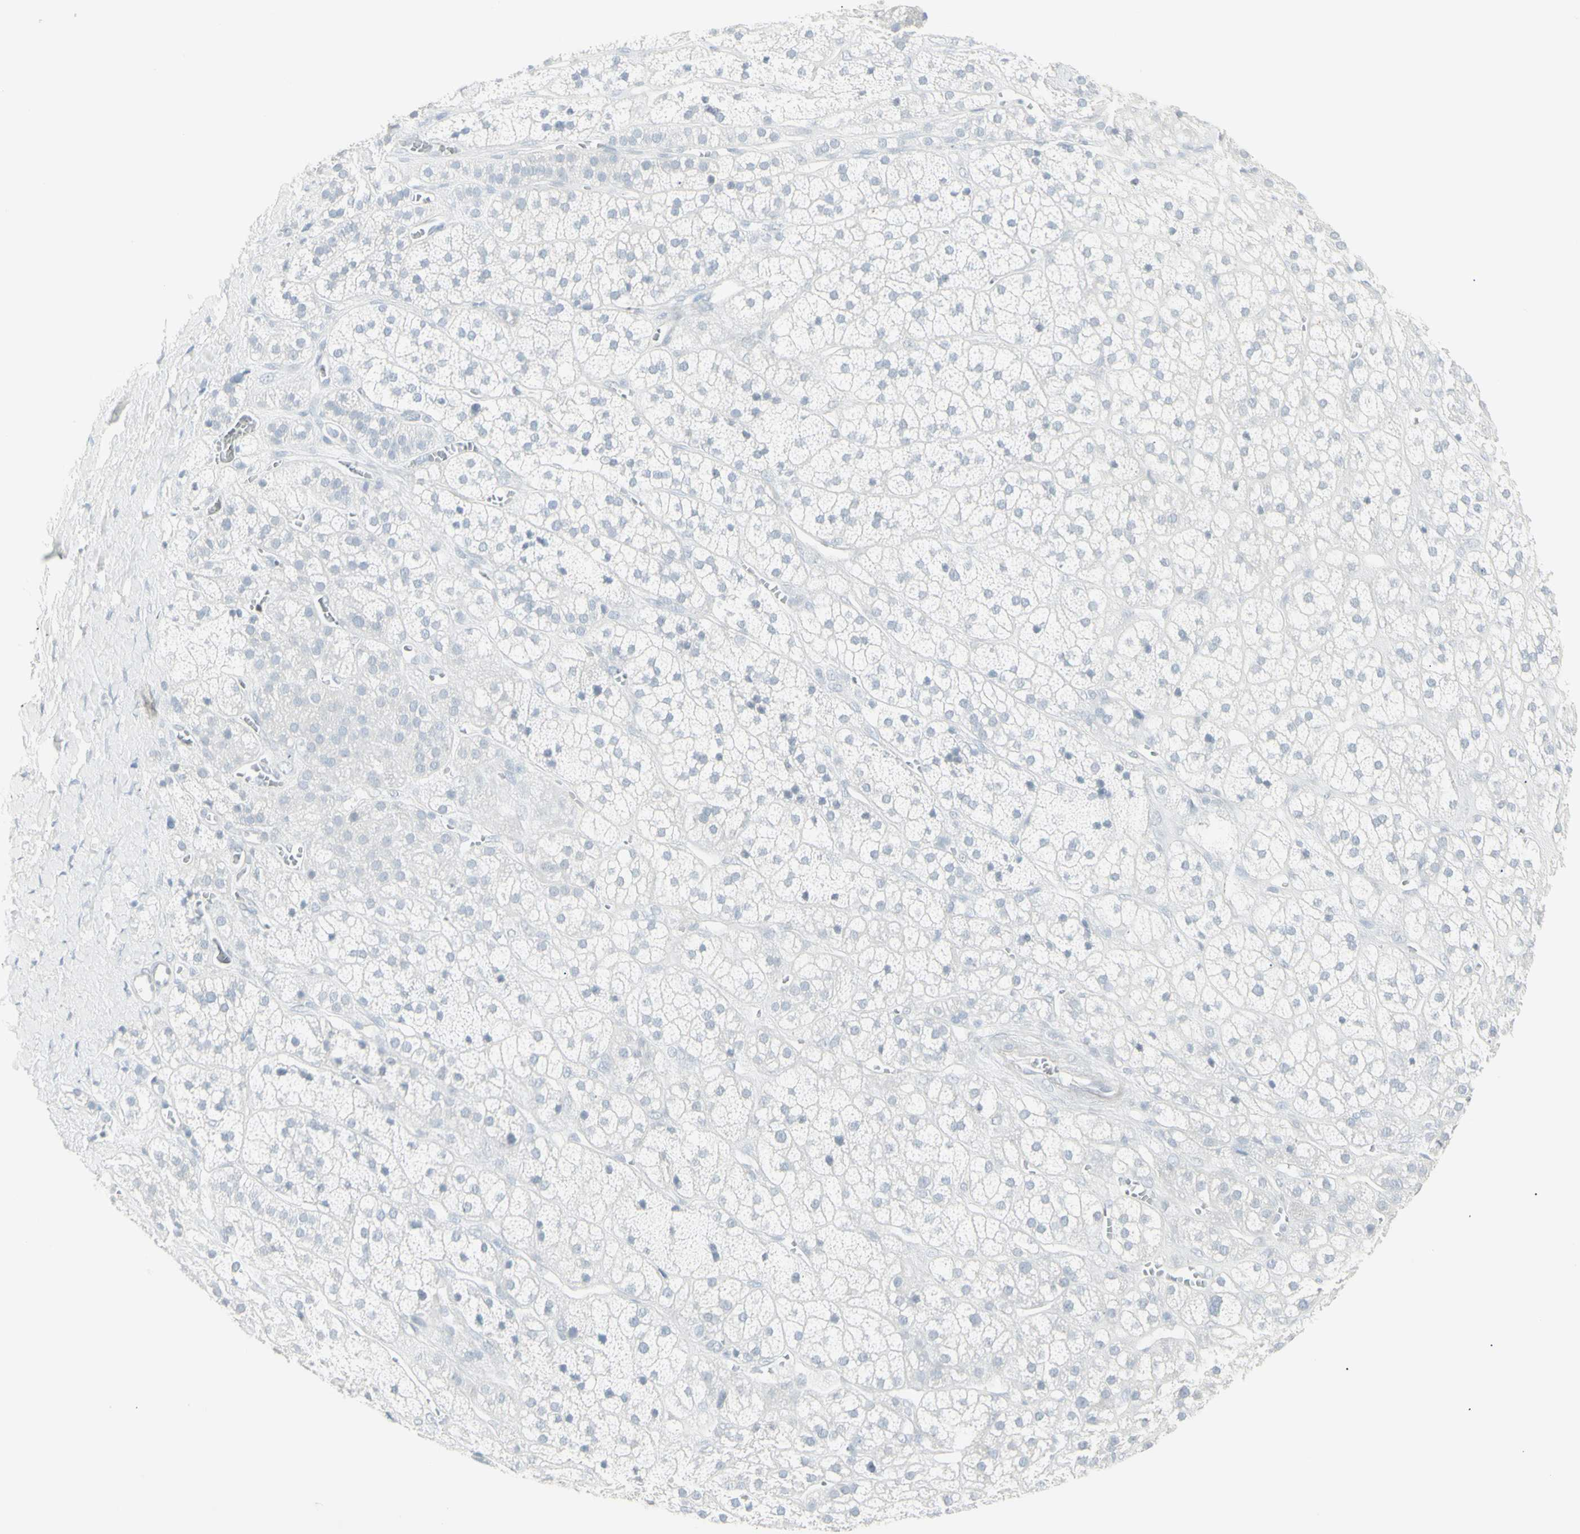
{"staining": {"intensity": "negative", "quantity": "none", "location": "none"}, "tissue": "adrenal gland", "cell_type": "Glandular cells", "image_type": "normal", "snomed": [{"axis": "morphology", "description": "Normal tissue, NOS"}, {"axis": "topography", "description": "Adrenal gland"}], "caption": "Histopathology image shows no protein staining in glandular cells of unremarkable adrenal gland. (DAB IHC visualized using brightfield microscopy, high magnification).", "gene": "YBX2", "patient": {"sex": "male", "age": 56}}